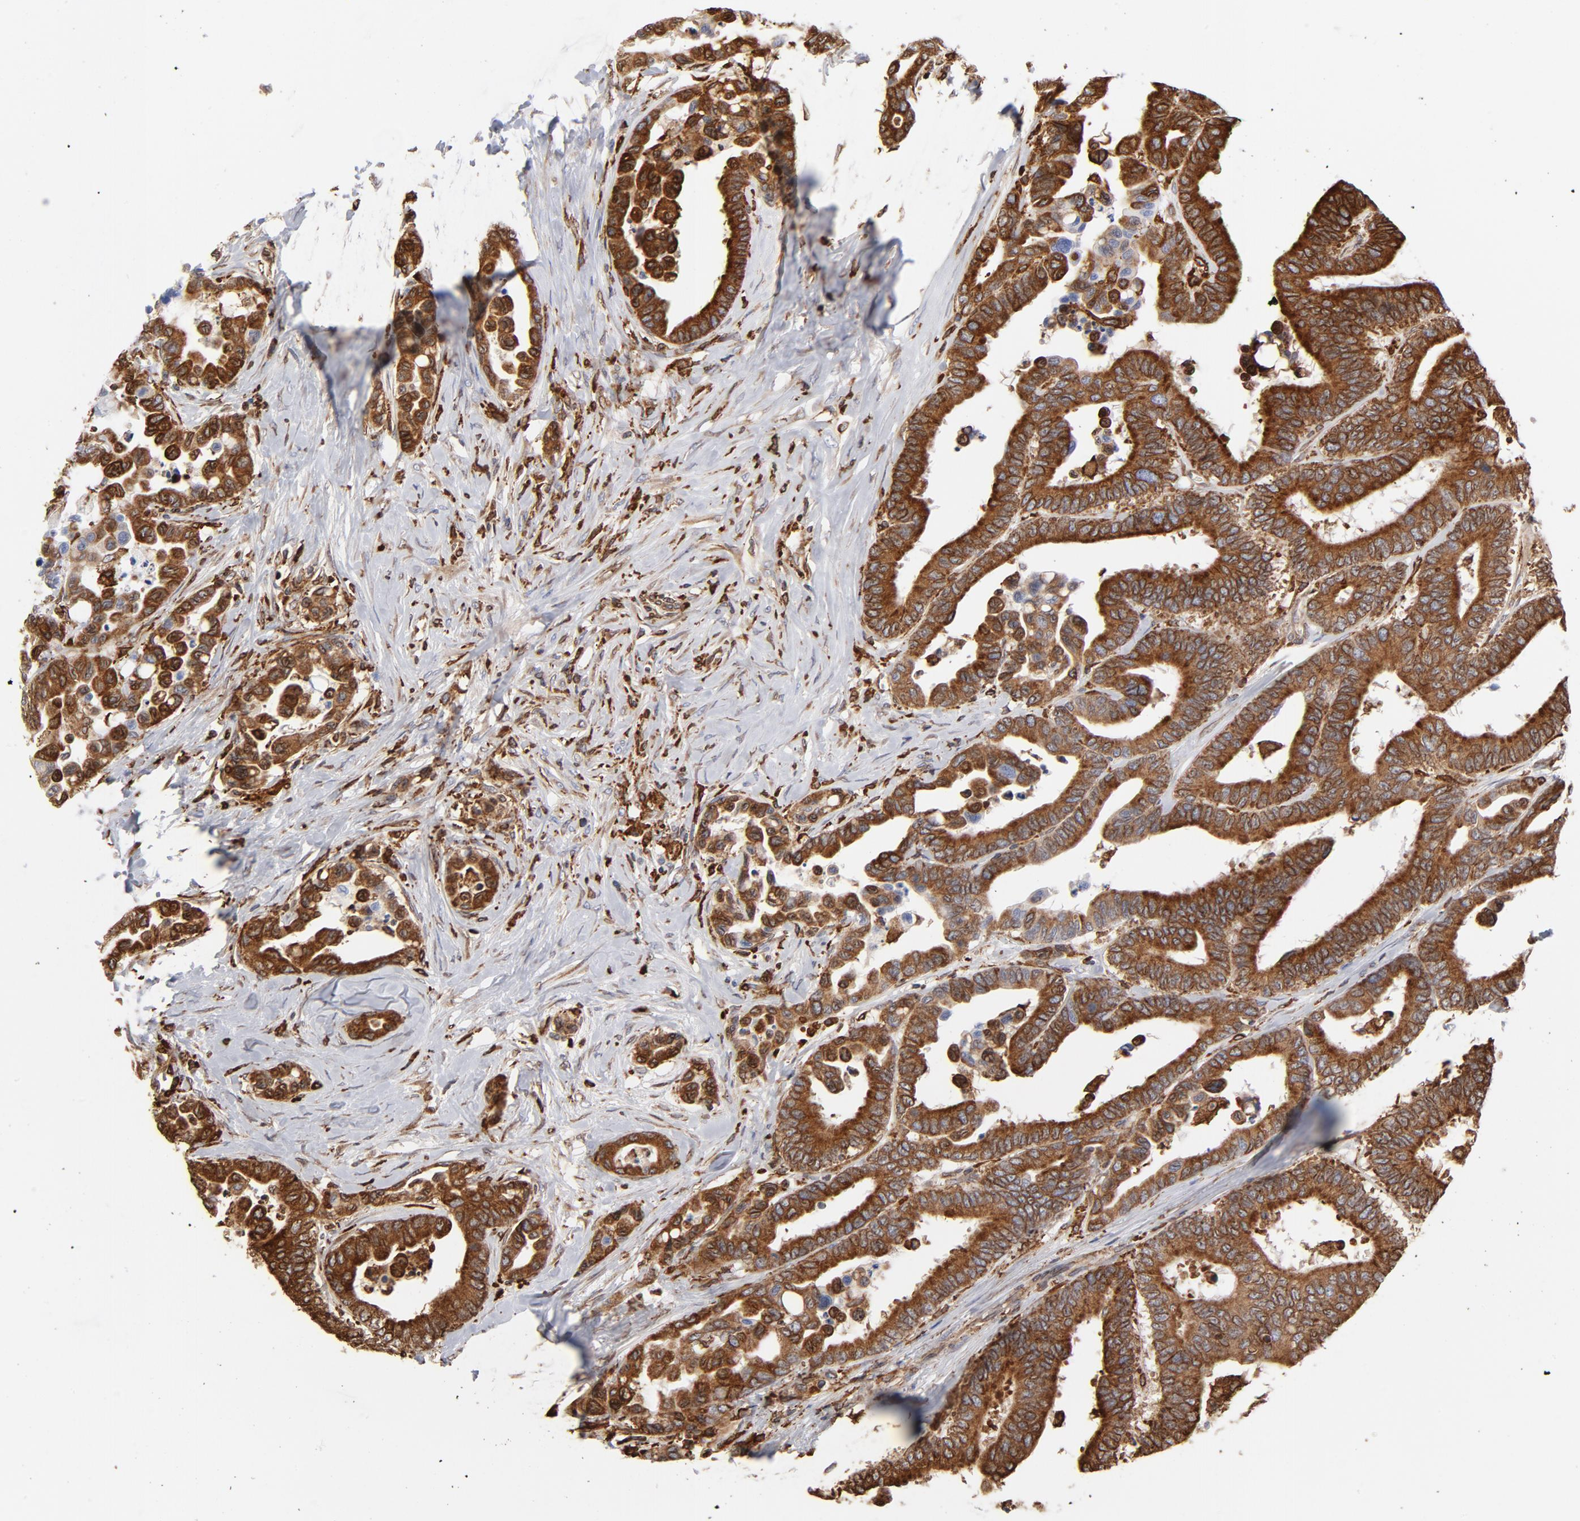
{"staining": {"intensity": "strong", "quantity": ">75%", "location": "cytoplasmic/membranous"}, "tissue": "colorectal cancer", "cell_type": "Tumor cells", "image_type": "cancer", "snomed": [{"axis": "morphology", "description": "Adenocarcinoma, NOS"}, {"axis": "topography", "description": "Colon"}], "caption": "IHC of colorectal adenocarcinoma exhibits high levels of strong cytoplasmic/membranous positivity in about >75% of tumor cells. Nuclei are stained in blue.", "gene": "CANX", "patient": {"sex": "male", "age": 82}}